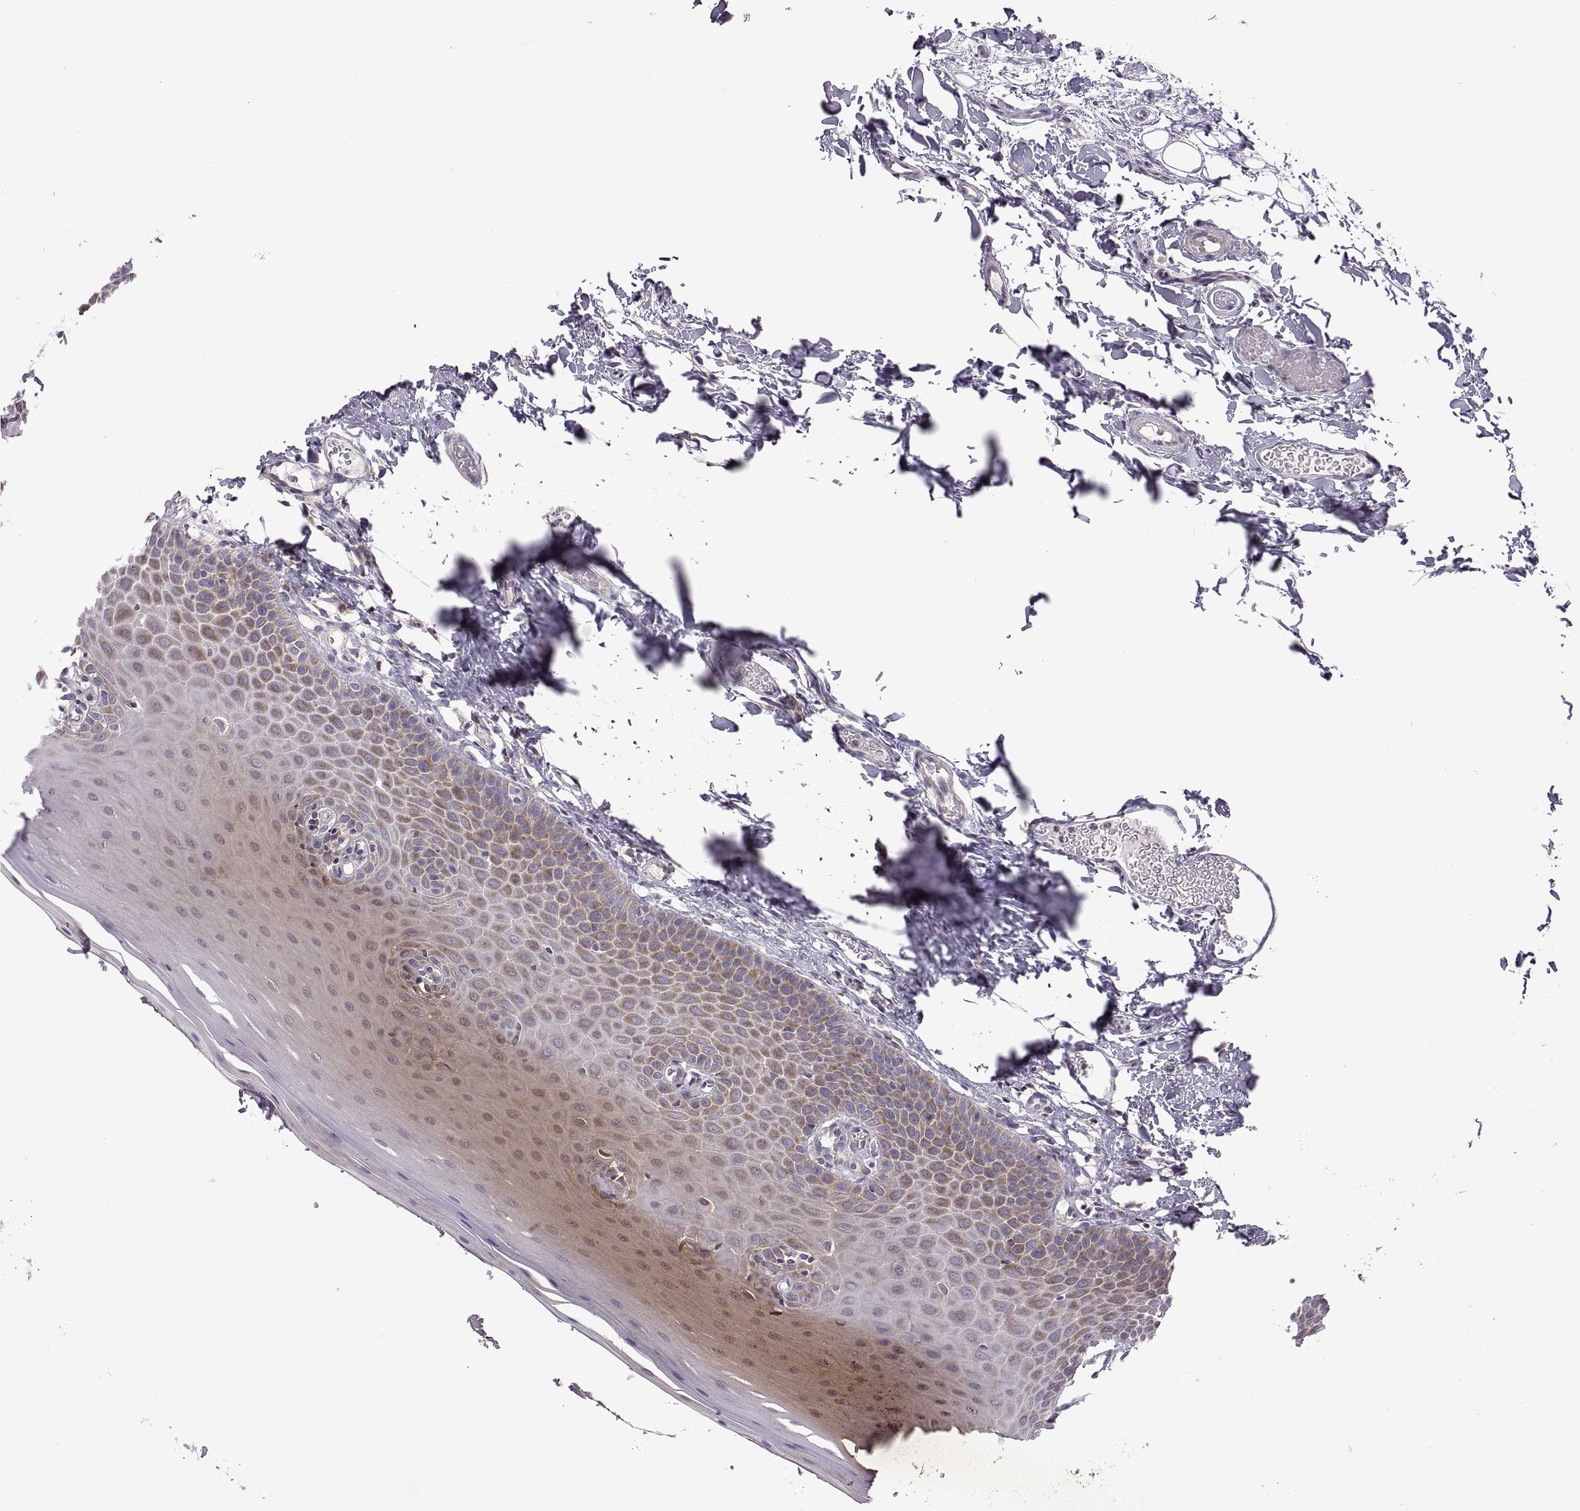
{"staining": {"intensity": "moderate", "quantity": "25%-75%", "location": "cytoplasmic/membranous"}, "tissue": "oral mucosa", "cell_type": "Squamous epithelial cells", "image_type": "normal", "snomed": [{"axis": "morphology", "description": "Normal tissue, NOS"}, {"axis": "topography", "description": "Oral tissue"}], "caption": "This image displays immunohistochemistry (IHC) staining of unremarkable oral mucosa, with medium moderate cytoplasmic/membranous staining in about 25%-75% of squamous epithelial cells.", "gene": "SPATA32", "patient": {"sex": "male", "age": 81}}